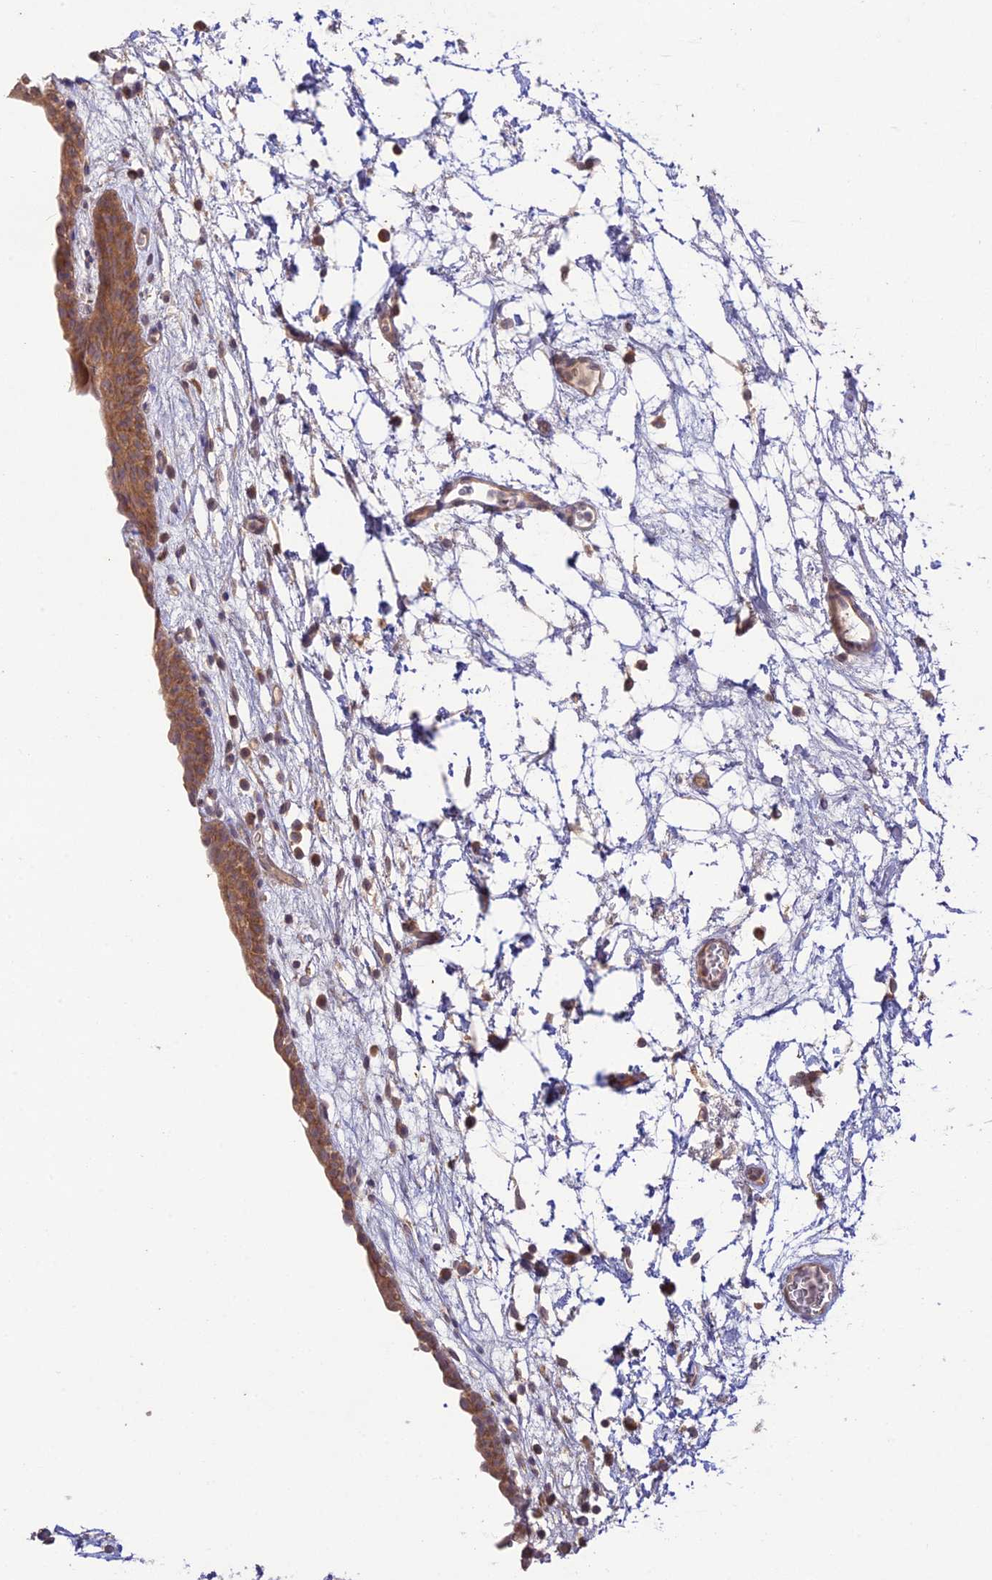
{"staining": {"intensity": "moderate", "quantity": ">75%", "location": "cytoplasmic/membranous"}, "tissue": "urinary bladder", "cell_type": "Urothelial cells", "image_type": "normal", "snomed": [{"axis": "morphology", "description": "Normal tissue, NOS"}, {"axis": "topography", "description": "Urinary bladder"}], "caption": "Urinary bladder stained with immunohistochemistry (IHC) demonstrates moderate cytoplasmic/membranous staining in about >75% of urothelial cells. The protein is shown in brown color, while the nuclei are stained blue.", "gene": "TMEM259", "patient": {"sex": "male", "age": 83}}